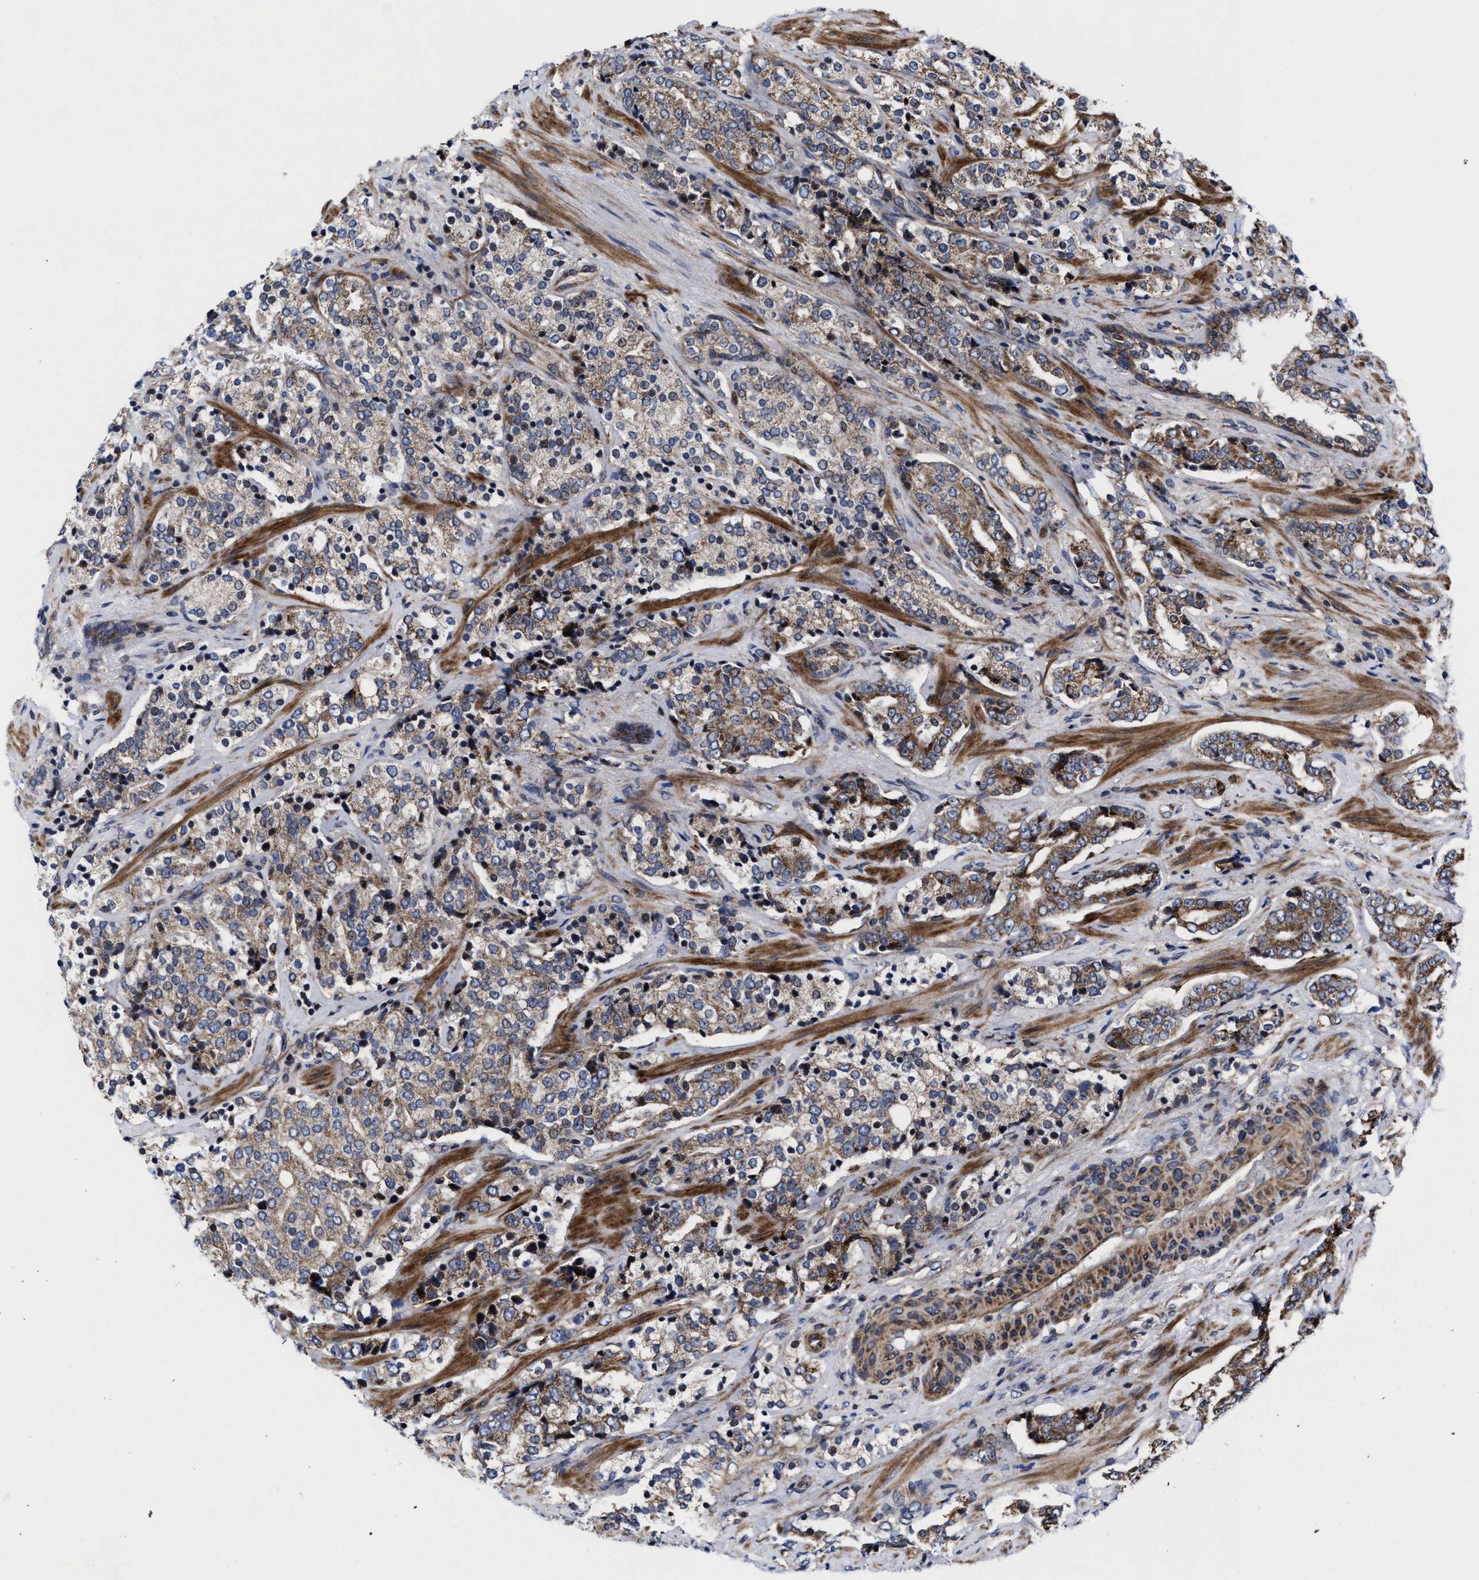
{"staining": {"intensity": "weak", "quantity": ">75%", "location": "cytoplasmic/membranous"}, "tissue": "prostate cancer", "cell_type": "Tumor cells", "image_type": "cancer", "snomed": [{"axis": "morphology", "description": "Adenocarcinoma, High grade"}, {"axis": "topography", "description": "Prostate"}], "caption": "Immunohistochemistry histopathology image of neoplastic tissue: prostate adenocarcinoma (high-grade) stained using immunohistochemistry (IHC) reveals low levels of weak protein expression localized specifically in the cytoplasmic/membranous of tumor cells, appearing as a cytoplasmic/membranous brown color.", "gene": "MRPL50", "patient": {"sex": "male", "age": 71}}